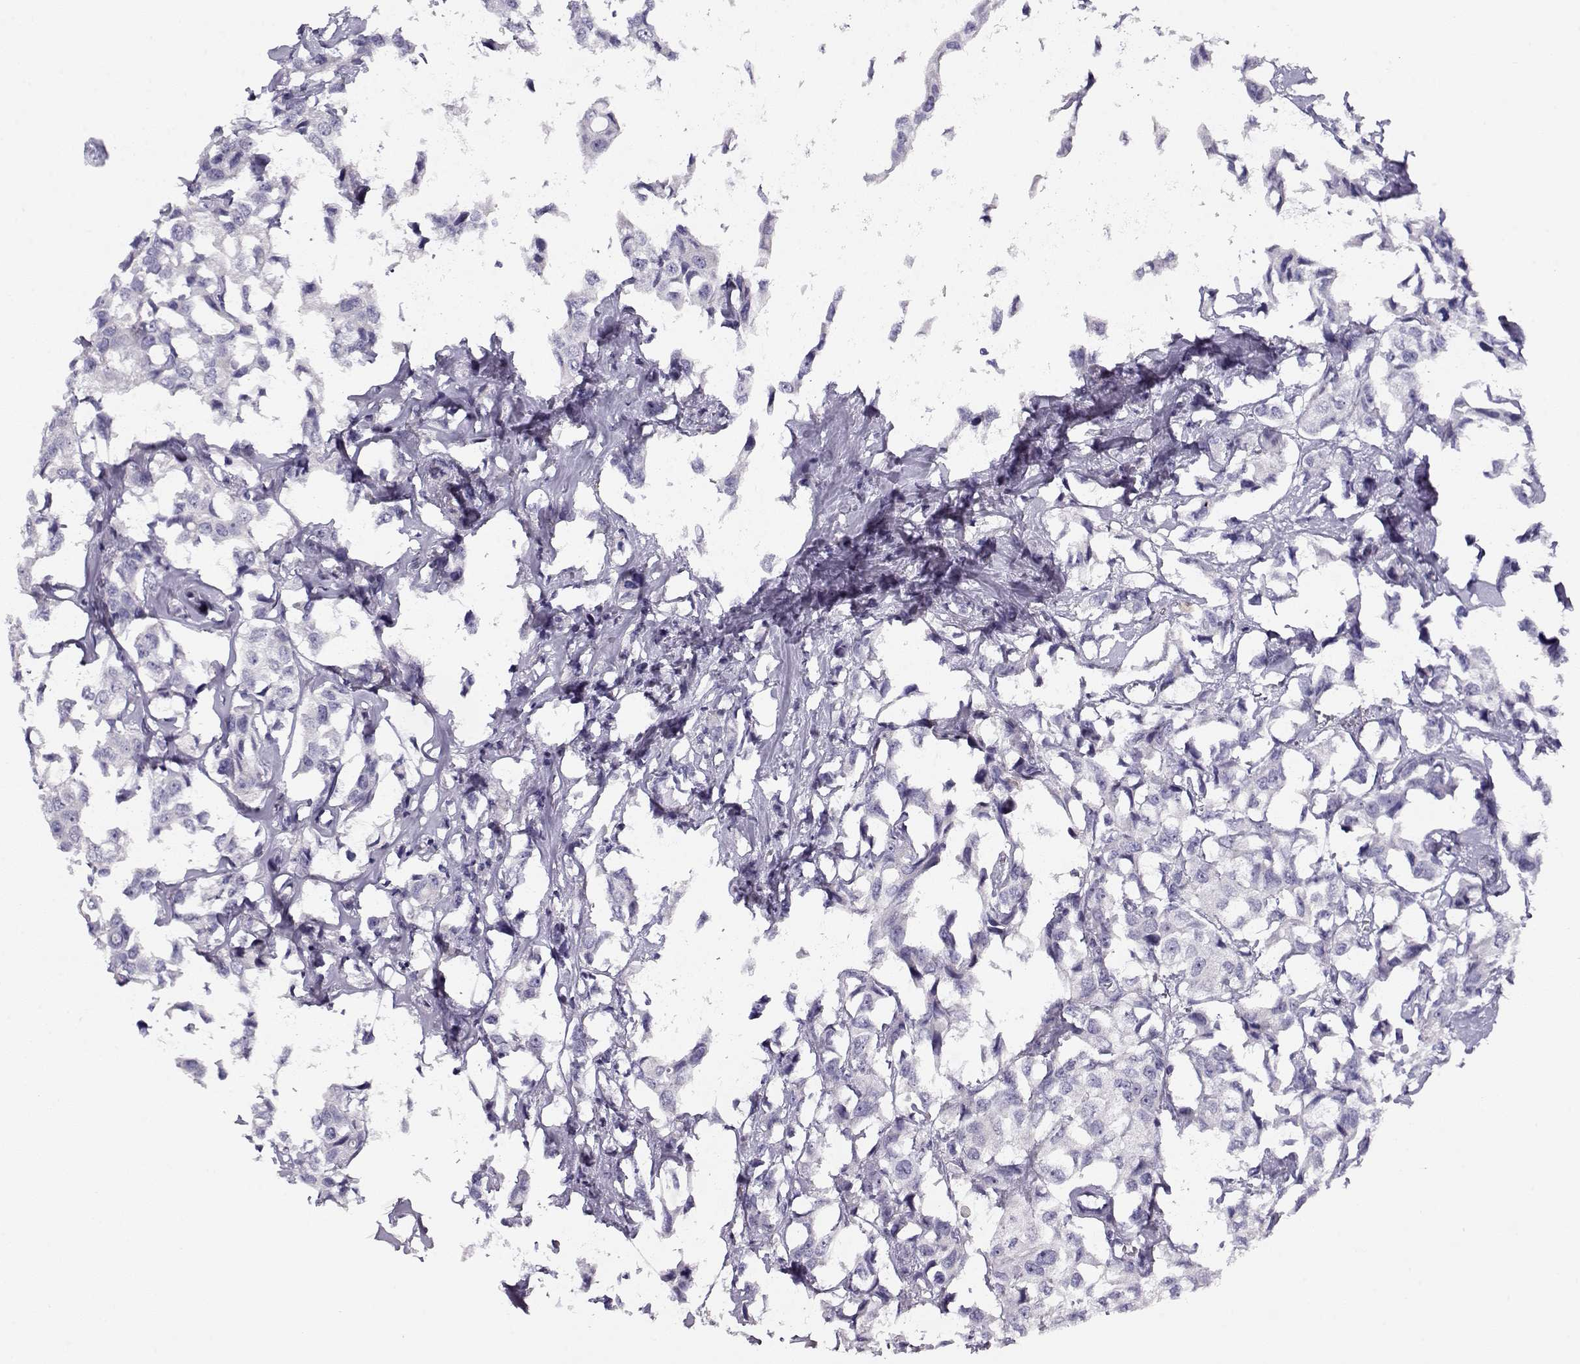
{"staining": {"intensity": "negative", "quantity": "none", "location": "none"}, "tissue": "breast cancer", "cell_type": "Tumor cells", "image_type": "cancer", "snomed": [{"axis": "morphology", "description": "Duct carcinoma"}, {"axis": "topography", "description": "Breast"}], "caption": "DAB immunohistochemical staining of intraductal carcinoma (breast) shows no significant staining in tumor cells.", "gene": "CRX", "patient": {"sex": "female", "age": 80}}